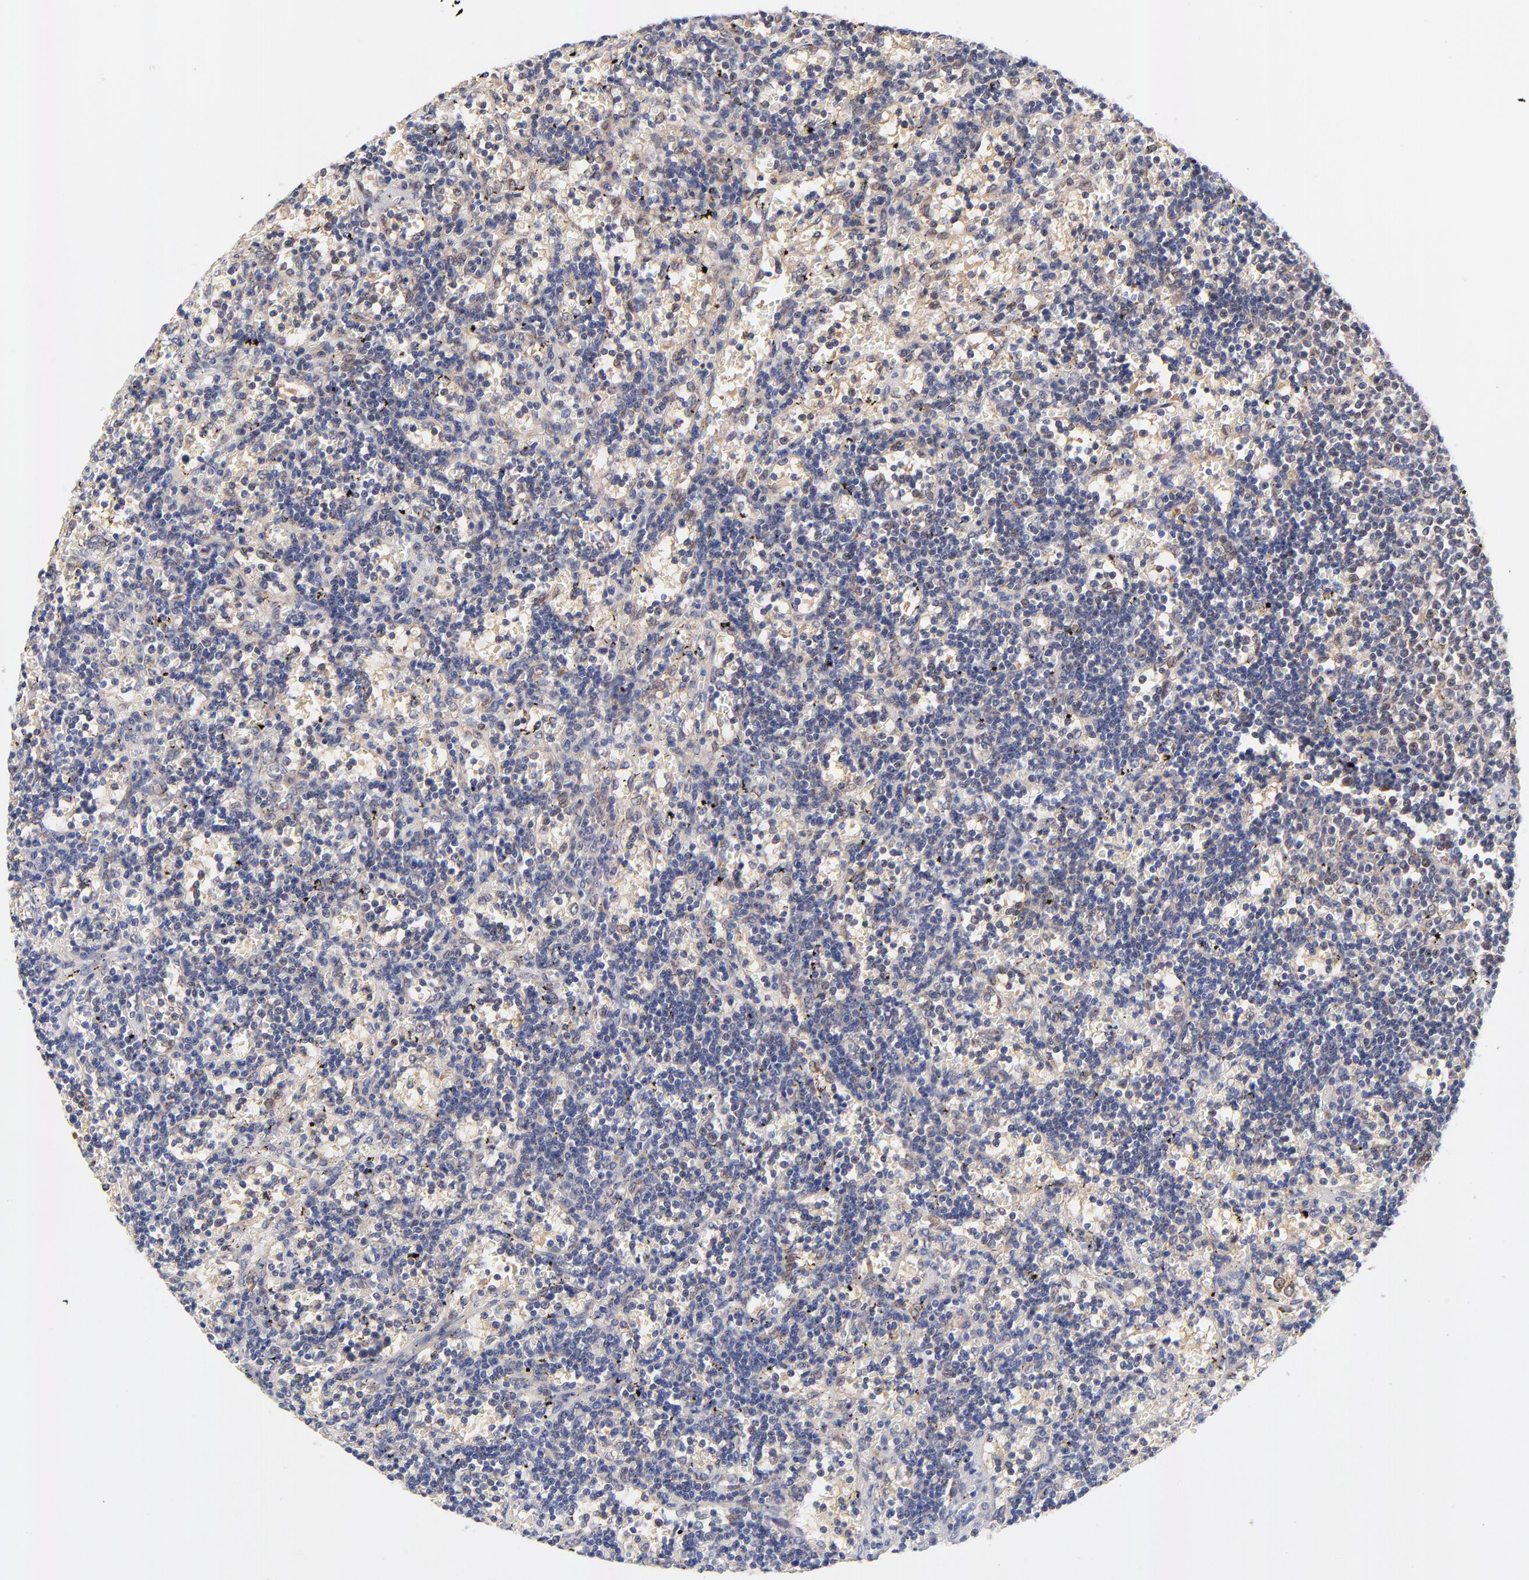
{"staining": {"intensity": "weak", "quantity": "<25%", "location": "cytoplasmic/membranous"}, "tissue": "lymphoma", "cell_type": "Tumor cells", "image_type": "cancer", "snomed": [{"axis": "morphology", "description": "Malignant lymphoma, non-Hodgkin's type, Low grade"}, {"axis": "topography", "description": "Spleen"}], "caption": "IHC of human lymphoma reveals no expression in tumor cells. (DAB IHC visualized using brightfield microscopy, high magnification).", "gene": "TXNL1", "patient": {"sex": "male", "age": 60}}